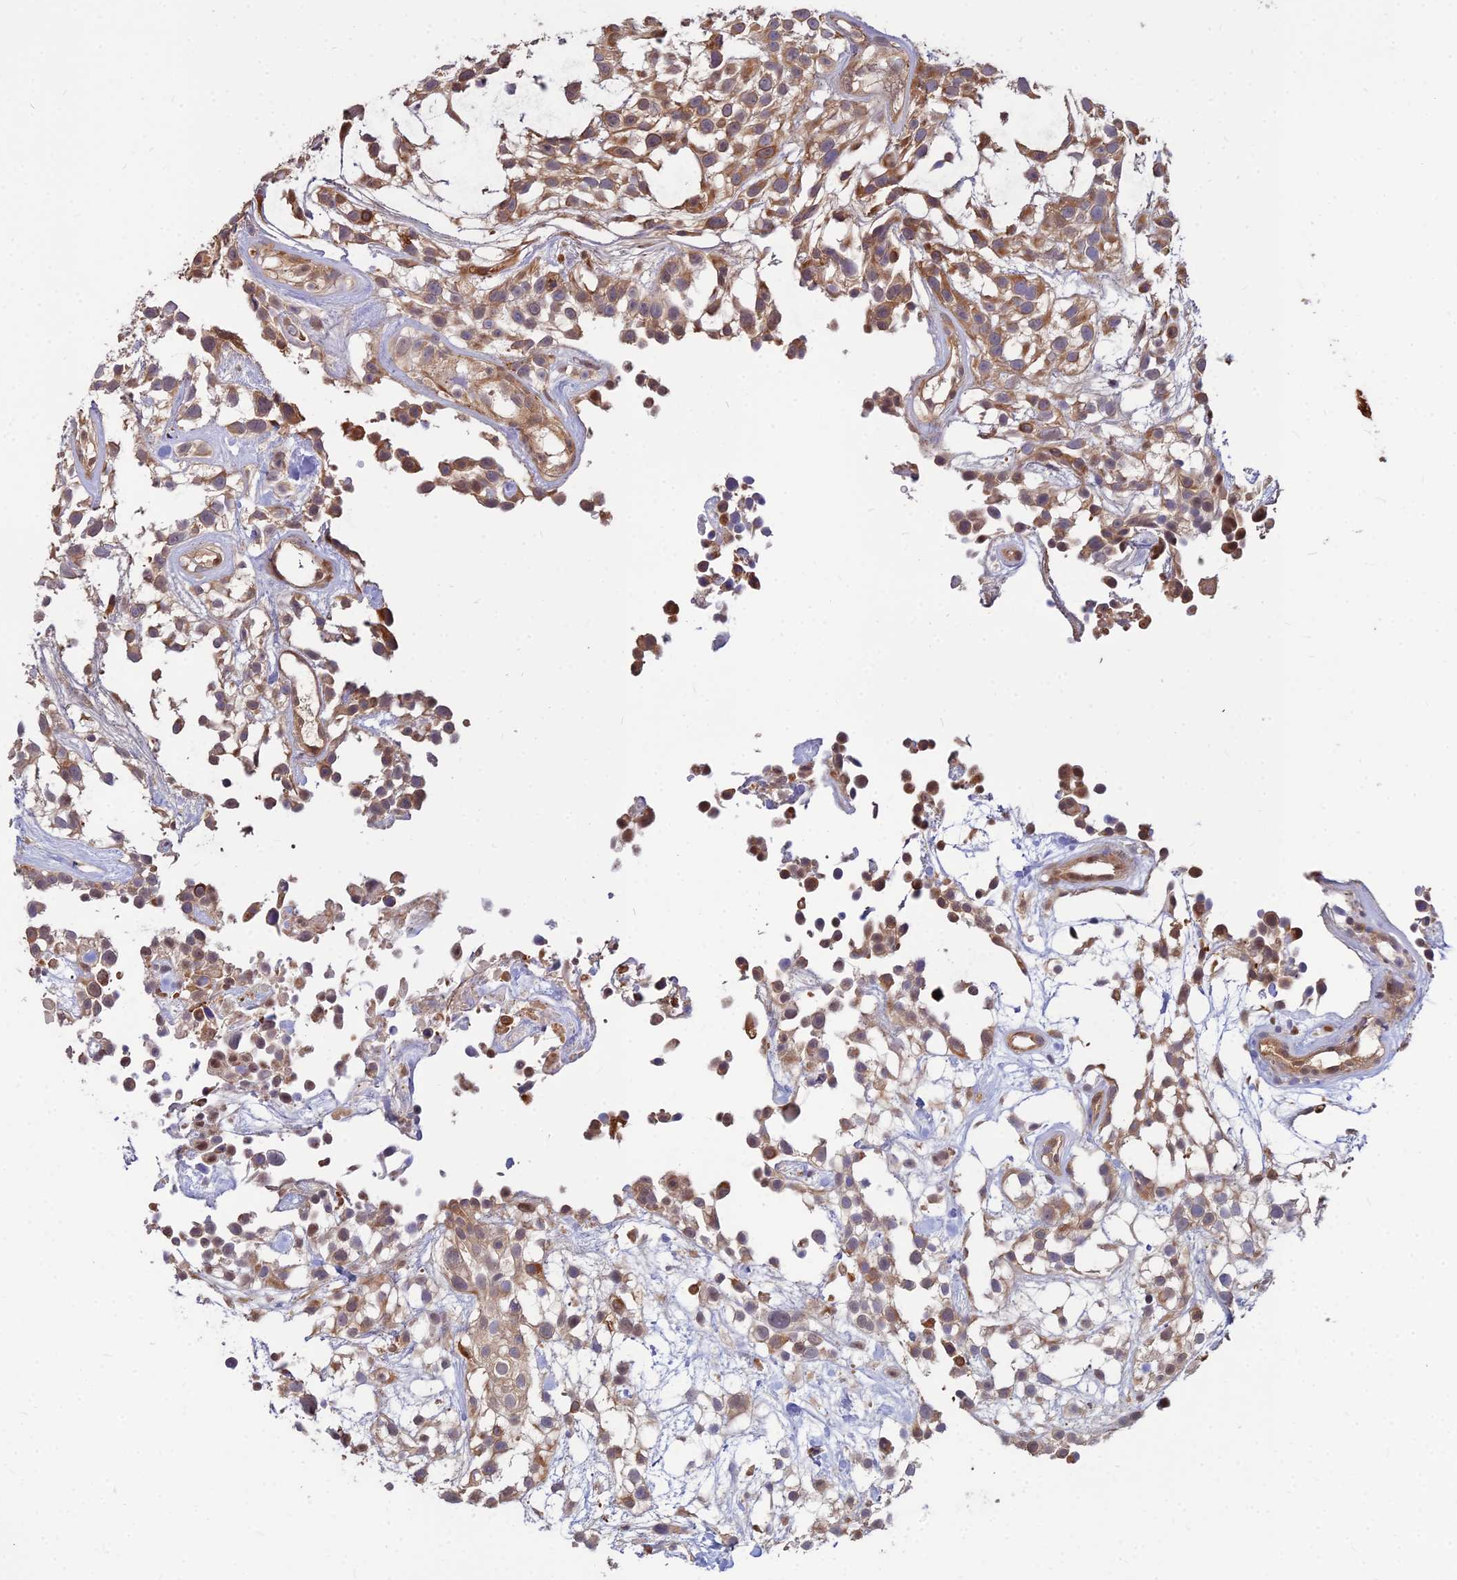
{"staining": {"intensity": "moderate", "quantity": ">75%", "location": "cytoplasmic/membranous"}, "tissue": "urothelial cancer", "cell_type": "Tumor cells", "image_type": "cancer", "snomed": [{"axis": "morphology", "description": "Urothelial carcinoma, High grade"}, {"axis": "topography", "description": "Urinary bladder"}], "caption": "Moderate cytoplasmic/membranous protein expression is present in about >75% of tumor cells in urothelial cancer.", "gene": "CCT6B", "patient": {"sex": "male", "age": 56}}